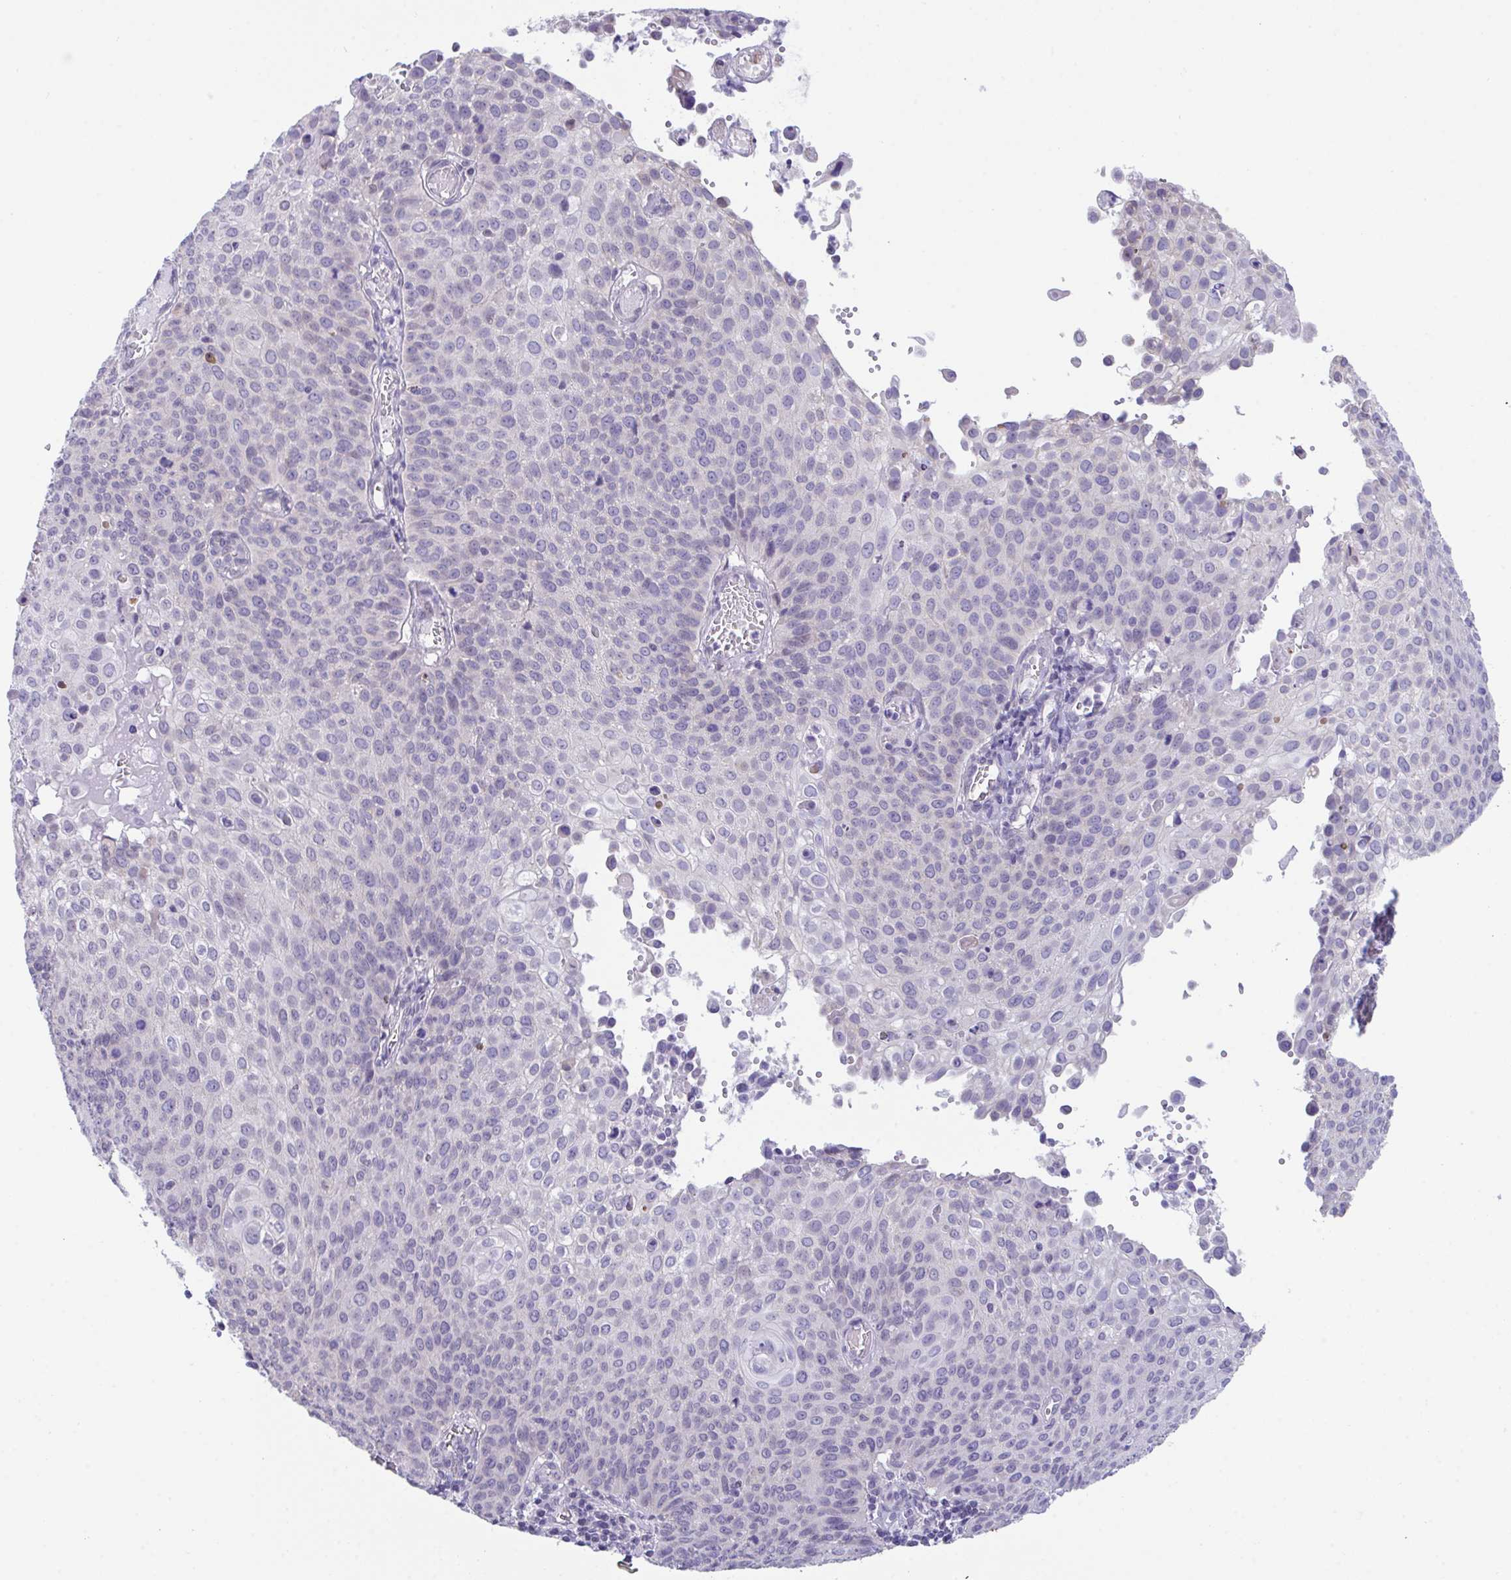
{"staining": {"intensity": "negative", "quantity": "none", "location": "none"}, "tissue": "cervical cancer", "cell_type": "Tumor cells", "image_type": "cancer", "snomed": [{"axis": "morphology", "description": "Squamous cell carcinoma, NOS"}, {"axis": "topography", "description": "Cervix"}], "caption": "Tumor cells are negative for brown protein staining in squamous cell carcinoma (cervical).", "gene": "ATP6V0D2", "patient": {"sex": "female", "age": 65}}